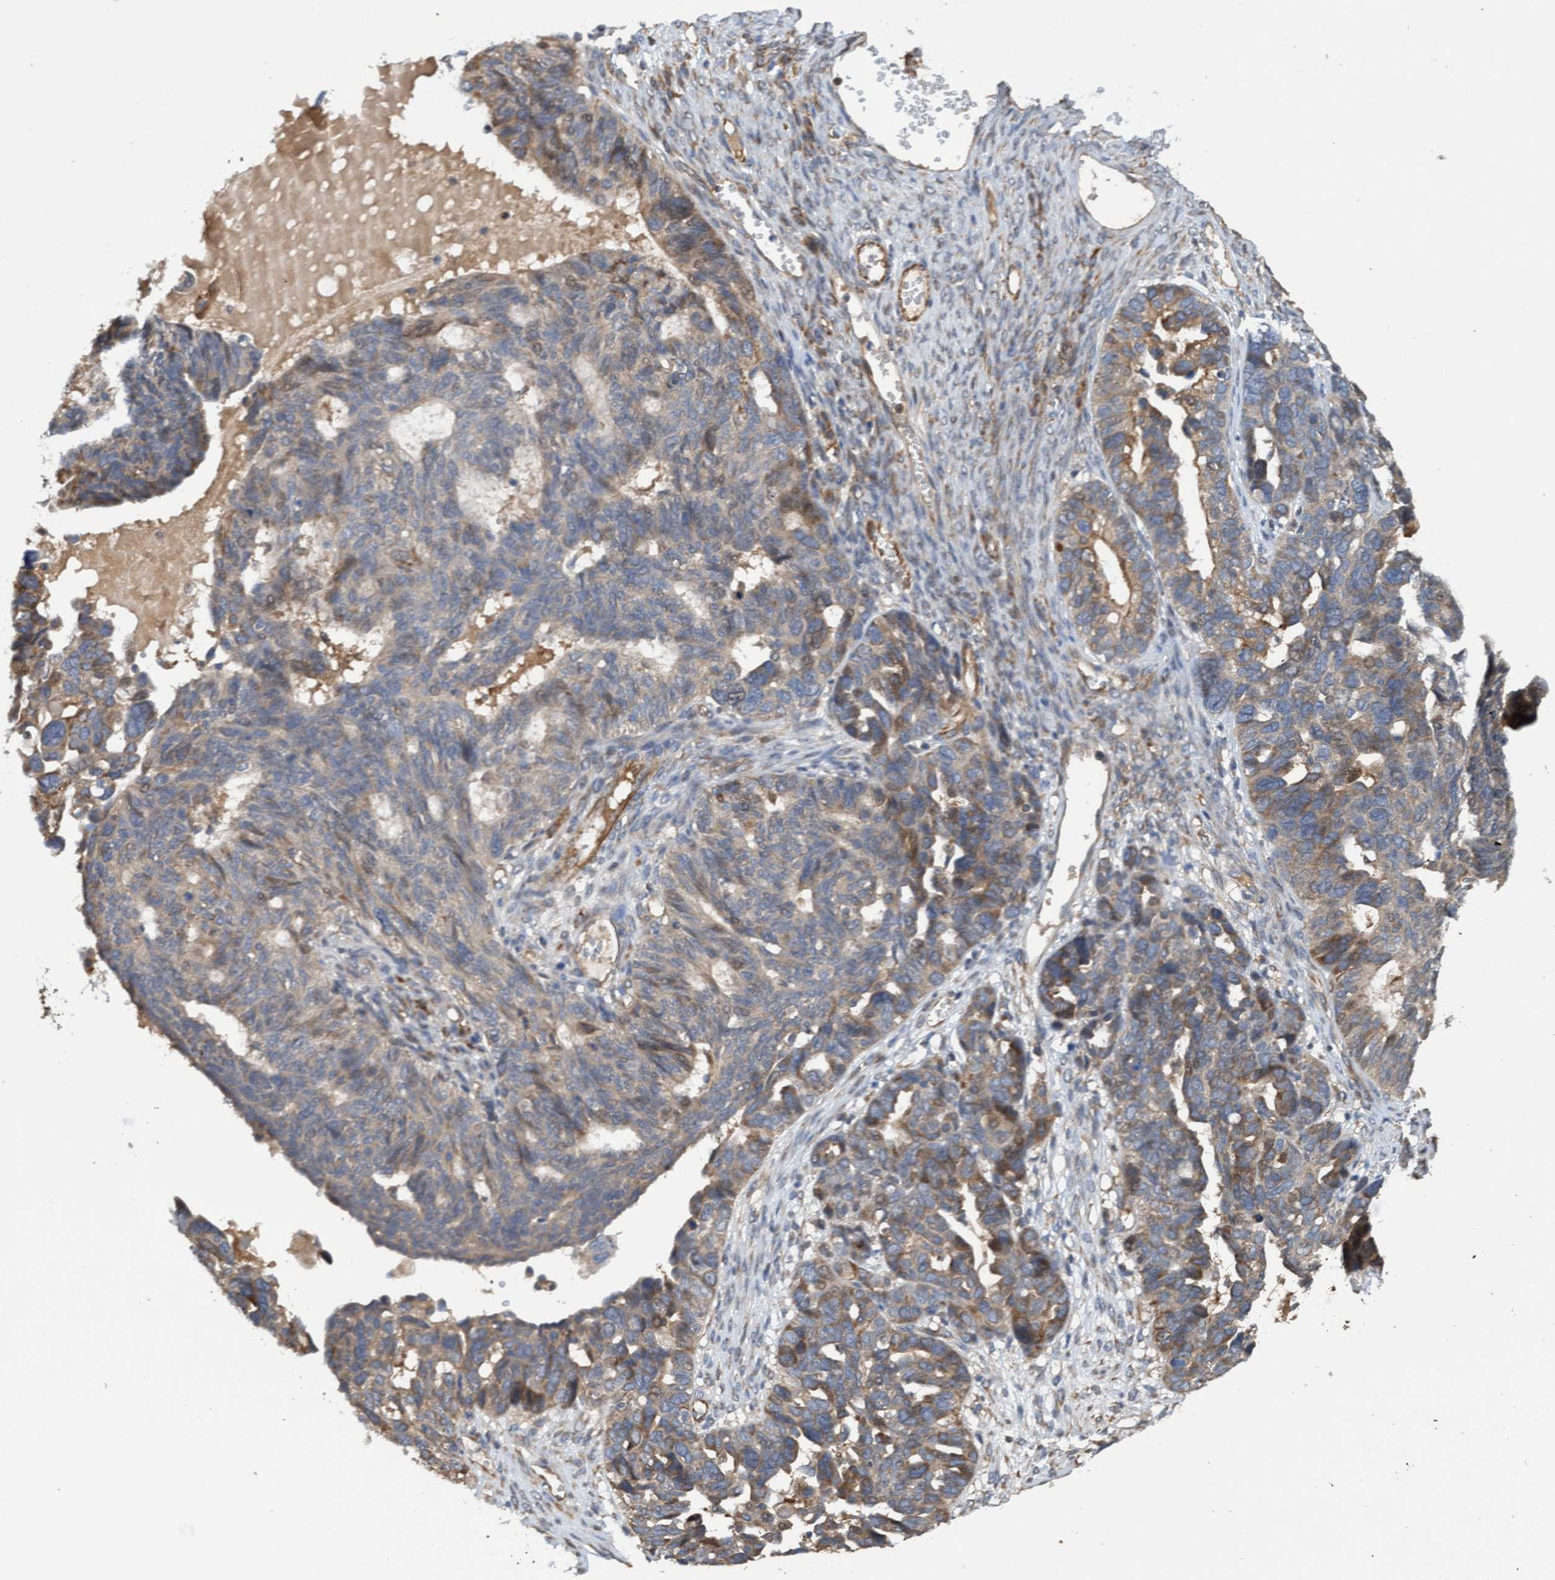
{"staining": {"intensity": "moderate", "quantity": "25%-75%", "location": "cytoplasmic/membranous"}, "tissue": "ovarian cancer", "cell_type": "Tumor cells", "image_type": "cancer", "snomed": [{"axis": "morphology", "description": "Cystadenocarcinoma, serous, NOS"}, {"axis": "topography", "description": "Ovary"}], "caption": "Immunohistochemical staining of ovarian serous cystadenocarcinoma reveals medium levels of moderate cytoplasmic/membranous staining in approximately 25%-75% of tumor cells.", "gene": "ITFG1", "patient": {"sex": "female", "age": 79}}